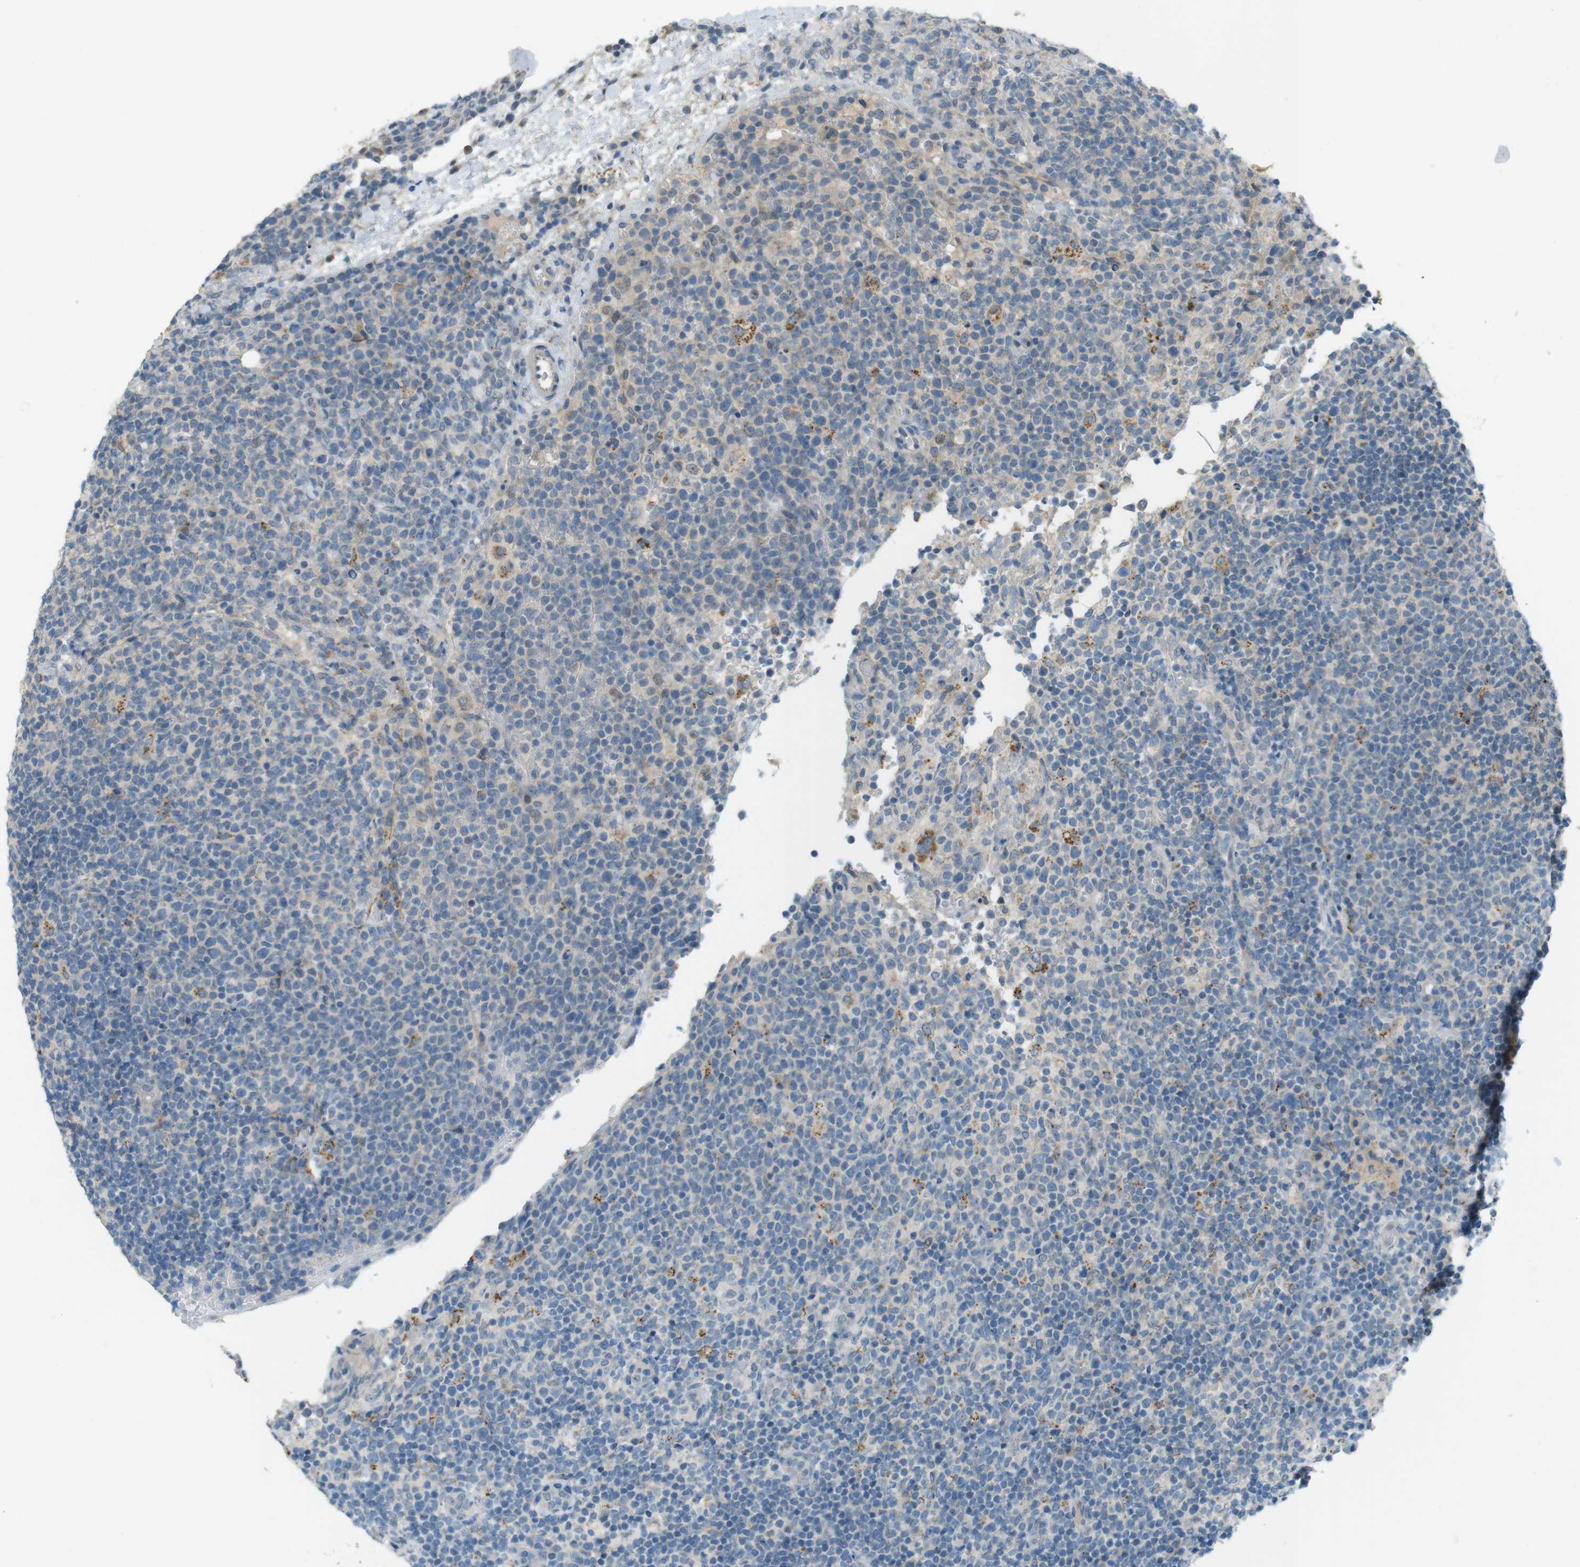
{"staining": {"intensity": "moderate", "quantity": "25%-75%", "location": "cytoplasmic/membranous"}, "tissue": "lymphoma", "cell_type": "Tumor cells", "image_type": "cancer", "snomed": [{"axis": "morphology", "description": "Malignant lymphoma, non-Hodgkin's type, High grade"}, {"axis": "topography", "description": "Lymph node"}], "caption": "Tumor cells exhibit moderate cytoplasmic/membranous positivity in approximately 25%-75% of cells in high-grade malignant lymphoma, non-Hodgkin's type. Using DAB (3,3'-diaminobenzidine) (brown) and hematoxylin (blue) stains, captured at high magnification using brightfield microscopy.", "gene": "UGT8", "patient": {"sex": "male", "age": 61}}